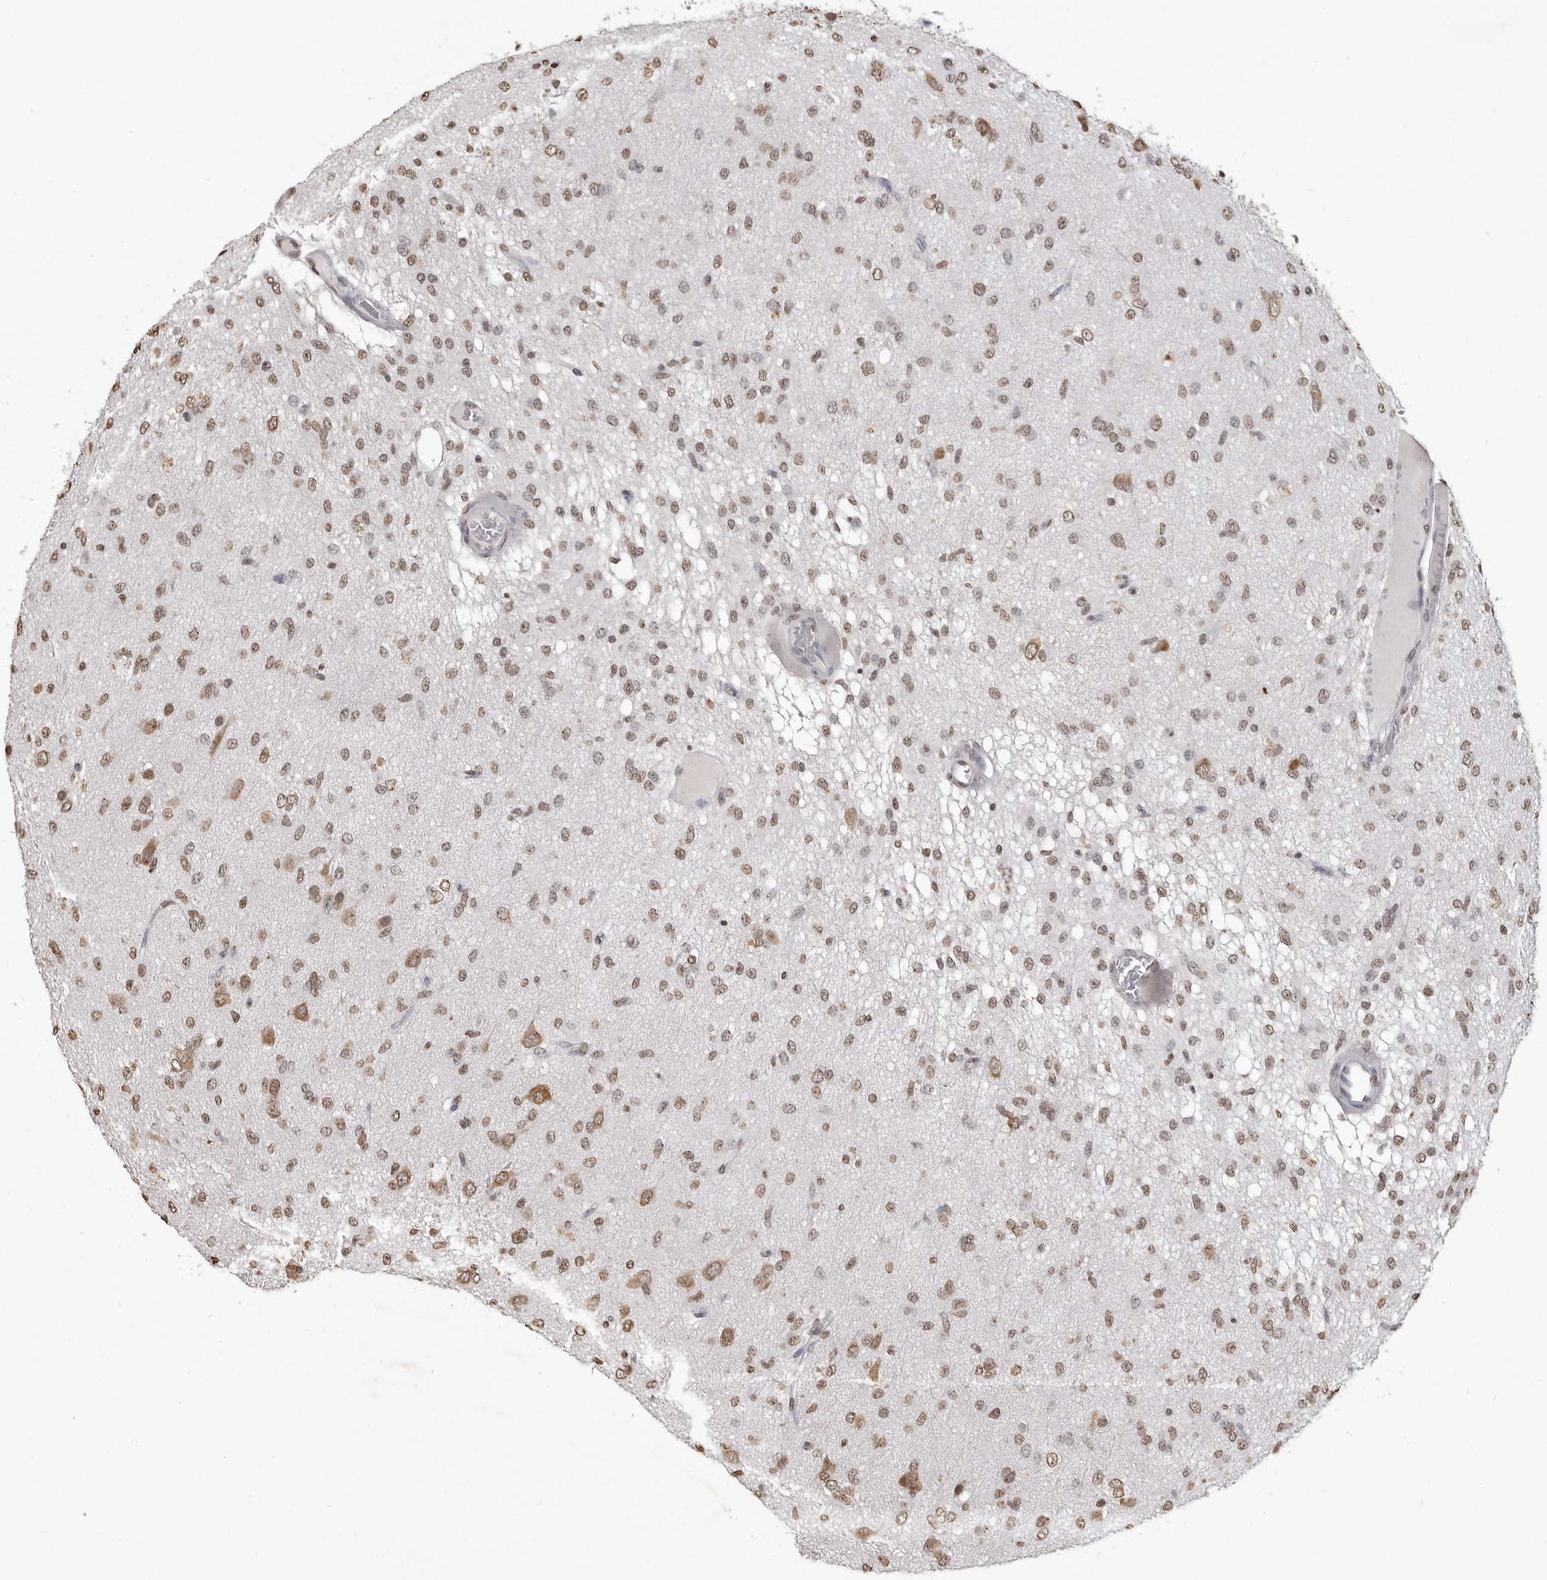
{"staining": {"intensity": "weak", "quantity": ">75%", "location": "nuclear"}, "tissue": "glioma", "cell_type": "Tumor cells", "image_type": "cancer", "snomed": [{"axis": "morphology", "description": "Glioma, malignant, High grade"}, {"axis": "topography", "description": "Brain"}], "caption": "Immunohistochemical staining of human glioma demonstrates low levels of weak nuclear protein positivity in approximately >75% of tumor cells.", "gene": "WDR45", "patient": {"sex": "female", "age": 59}}